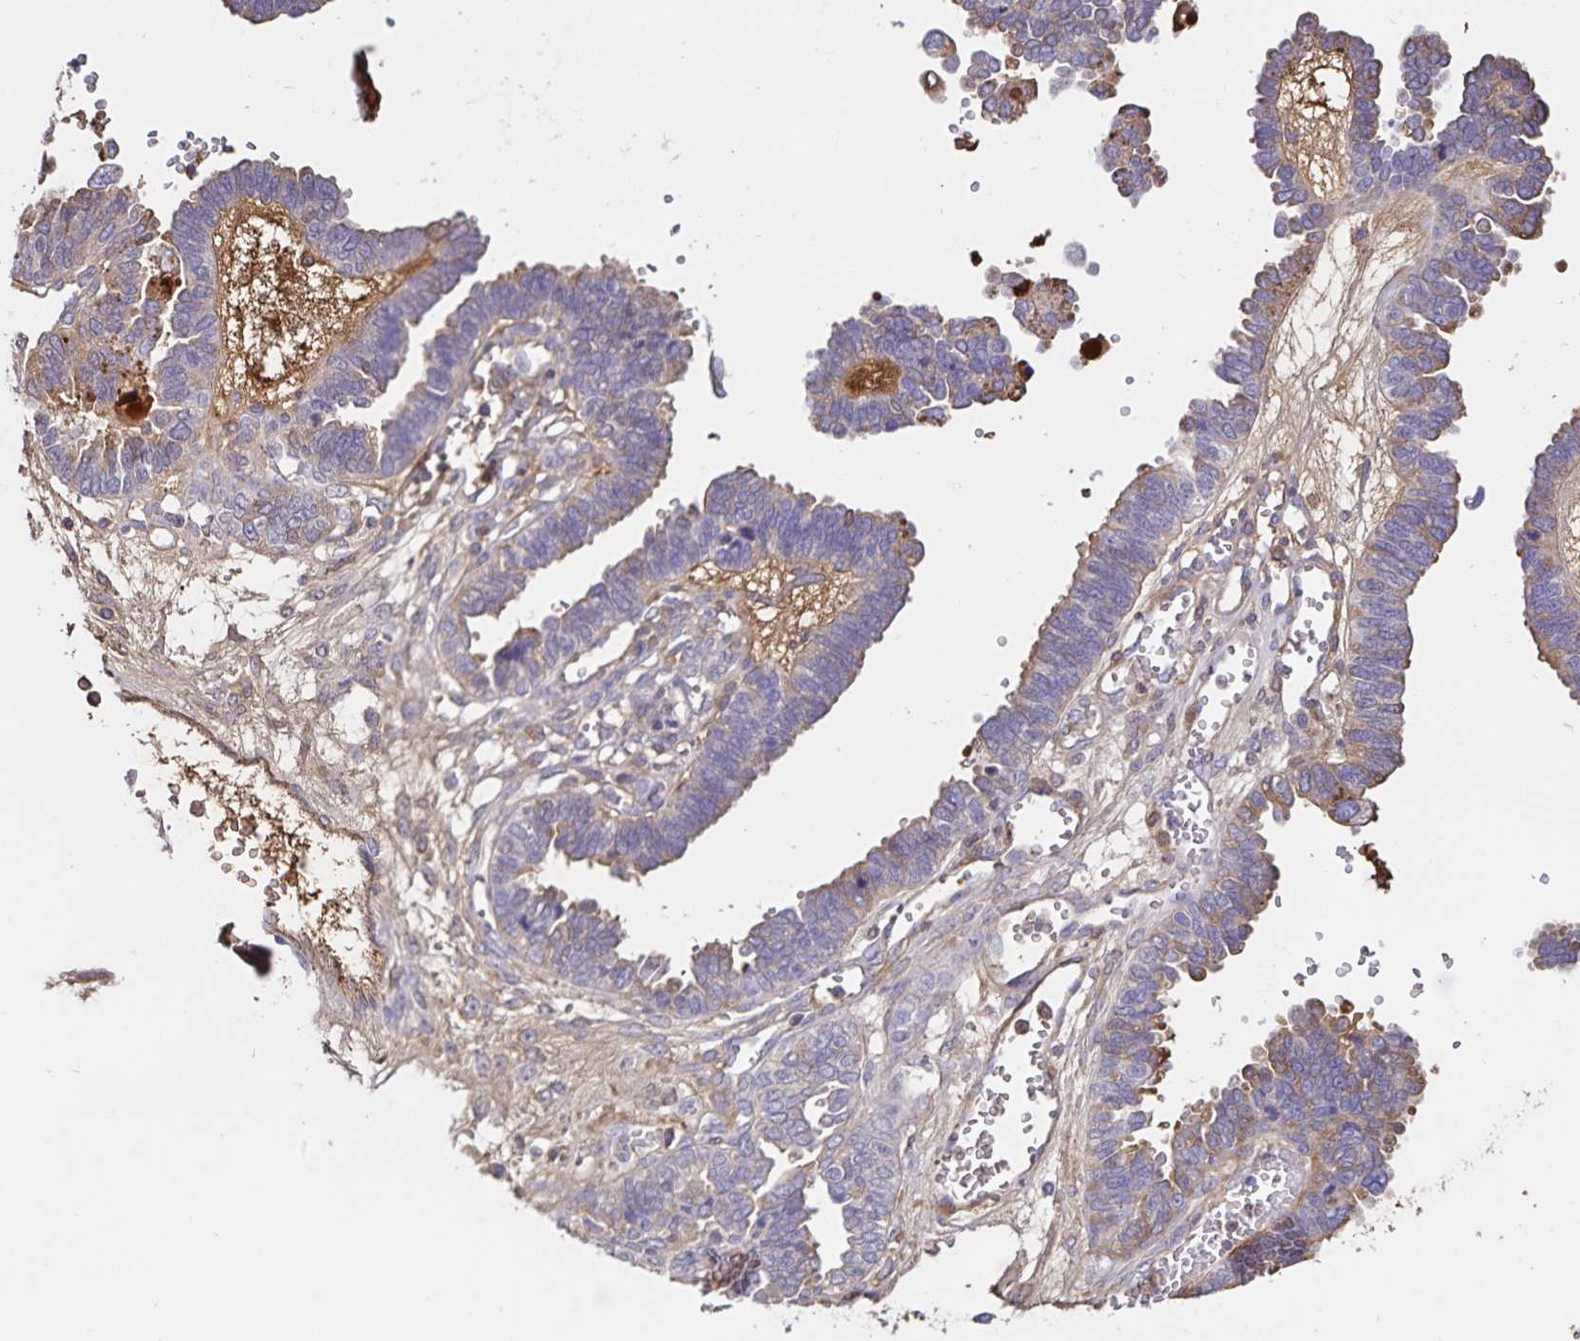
{"staining": {"intensity": "weak", "quantity": "<25%", "location": "cytoplasmic/membranous"}, "tissue": "ovarian cancer", "cell_type": "Tumor cells", "image_type": "cancer", "snomed": [{"axis": "morphology", "description": "Cystadenocarcinoma, serous, NOS"}, {"axis": "topography", "description": "Ovary"}], "caption": "Ovarian cancer (serous cystadenocarcinoma) stained for a protein using IHC reveals no expression tumor cells.", "gene": "FGG", "patient": {"sex": "female", "age": 51}}